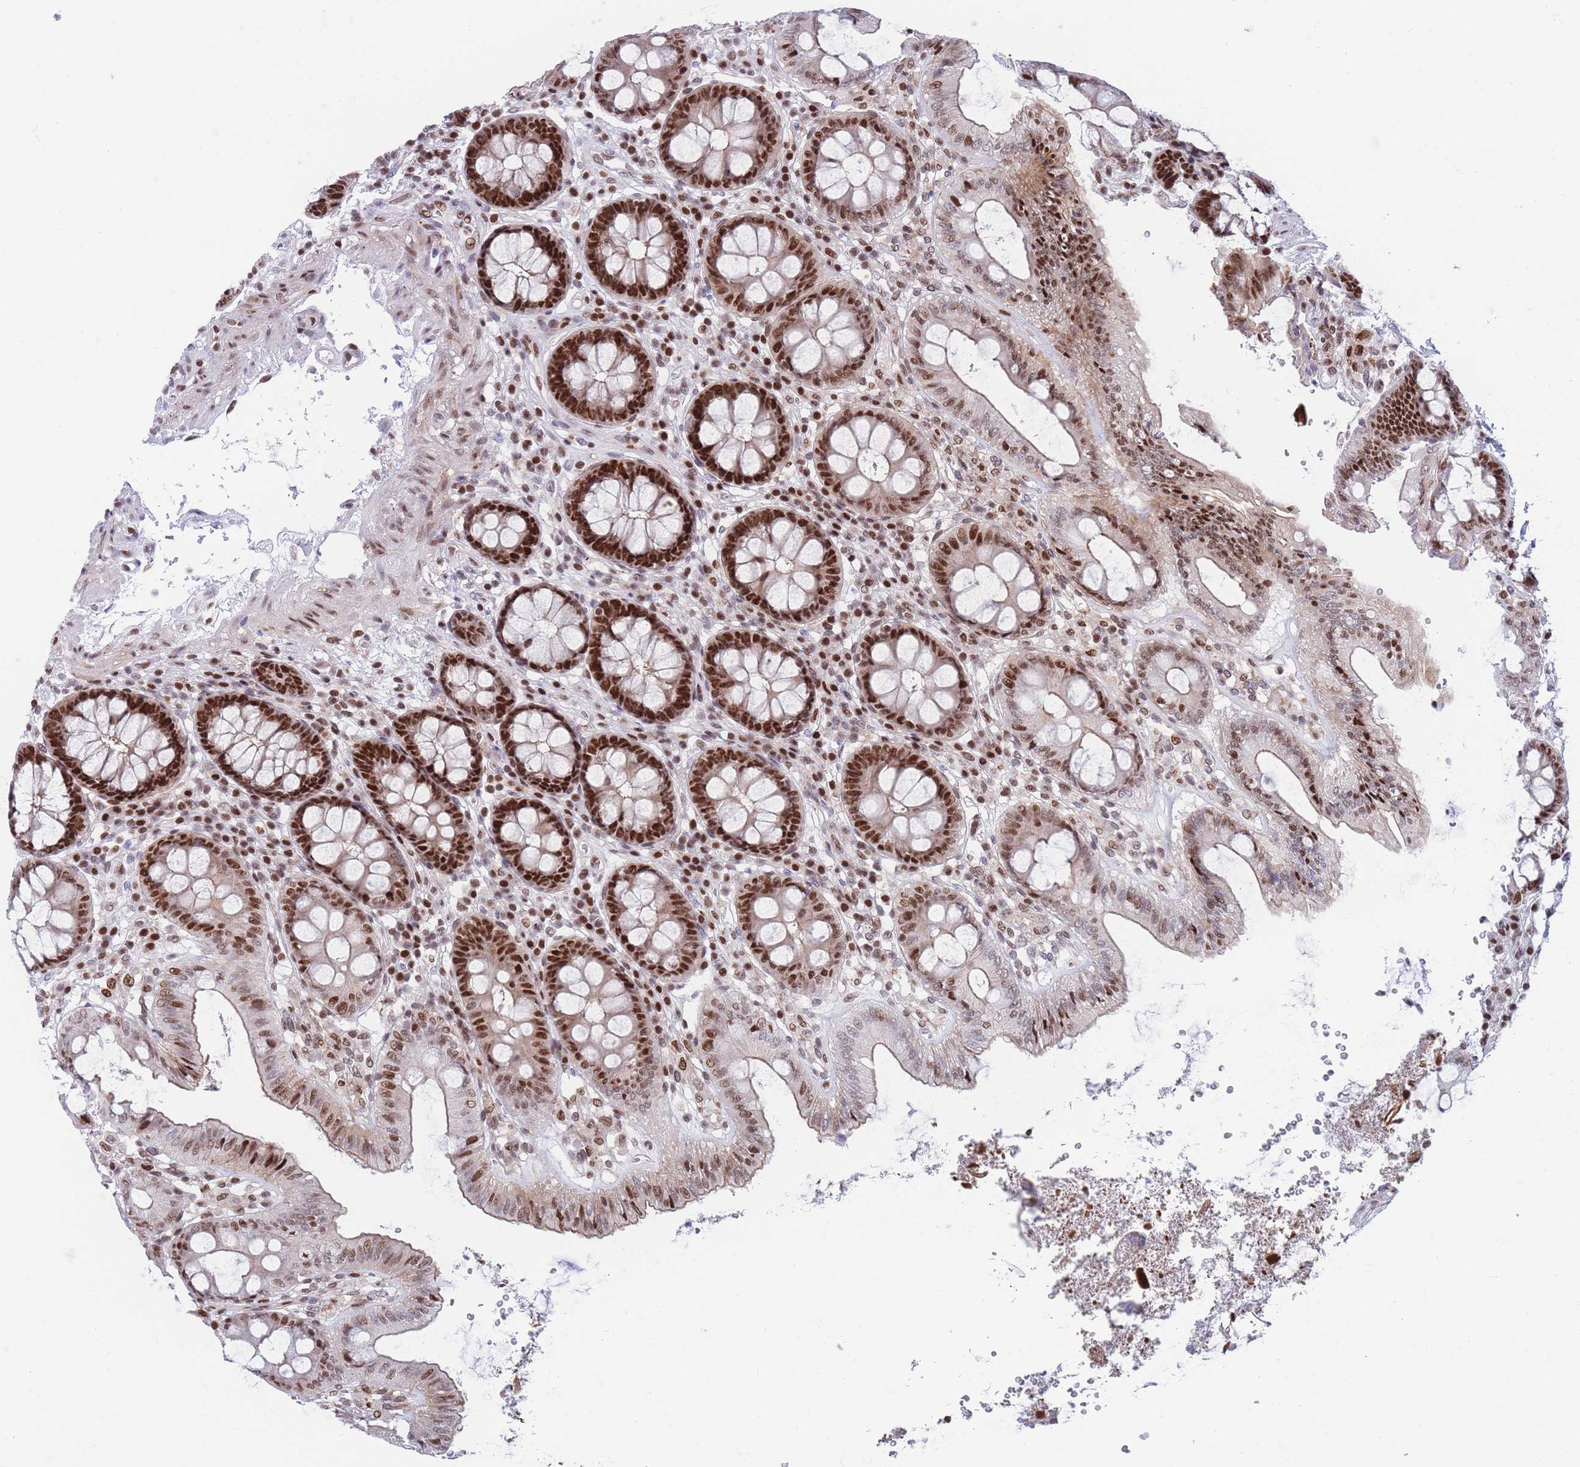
{"staining": {"intensity": "moderate", "quantity": "25%-75%", "location": "nuclear"}, "tissue": "colon", "cell_type": "Endothelial cells", "image_type": "normal", "snomed": [{"axis": "morphology", "description": "Normal tissue, NOS"}, {"axis": "topography", "description": "Colon"}], "caption": "Moderate nuclear protein positivity is present in approximately 25%-75% of endothelial cells in colon.", "gene": "DNAJC3", "patient": {"sex": "male", "age": 84}}